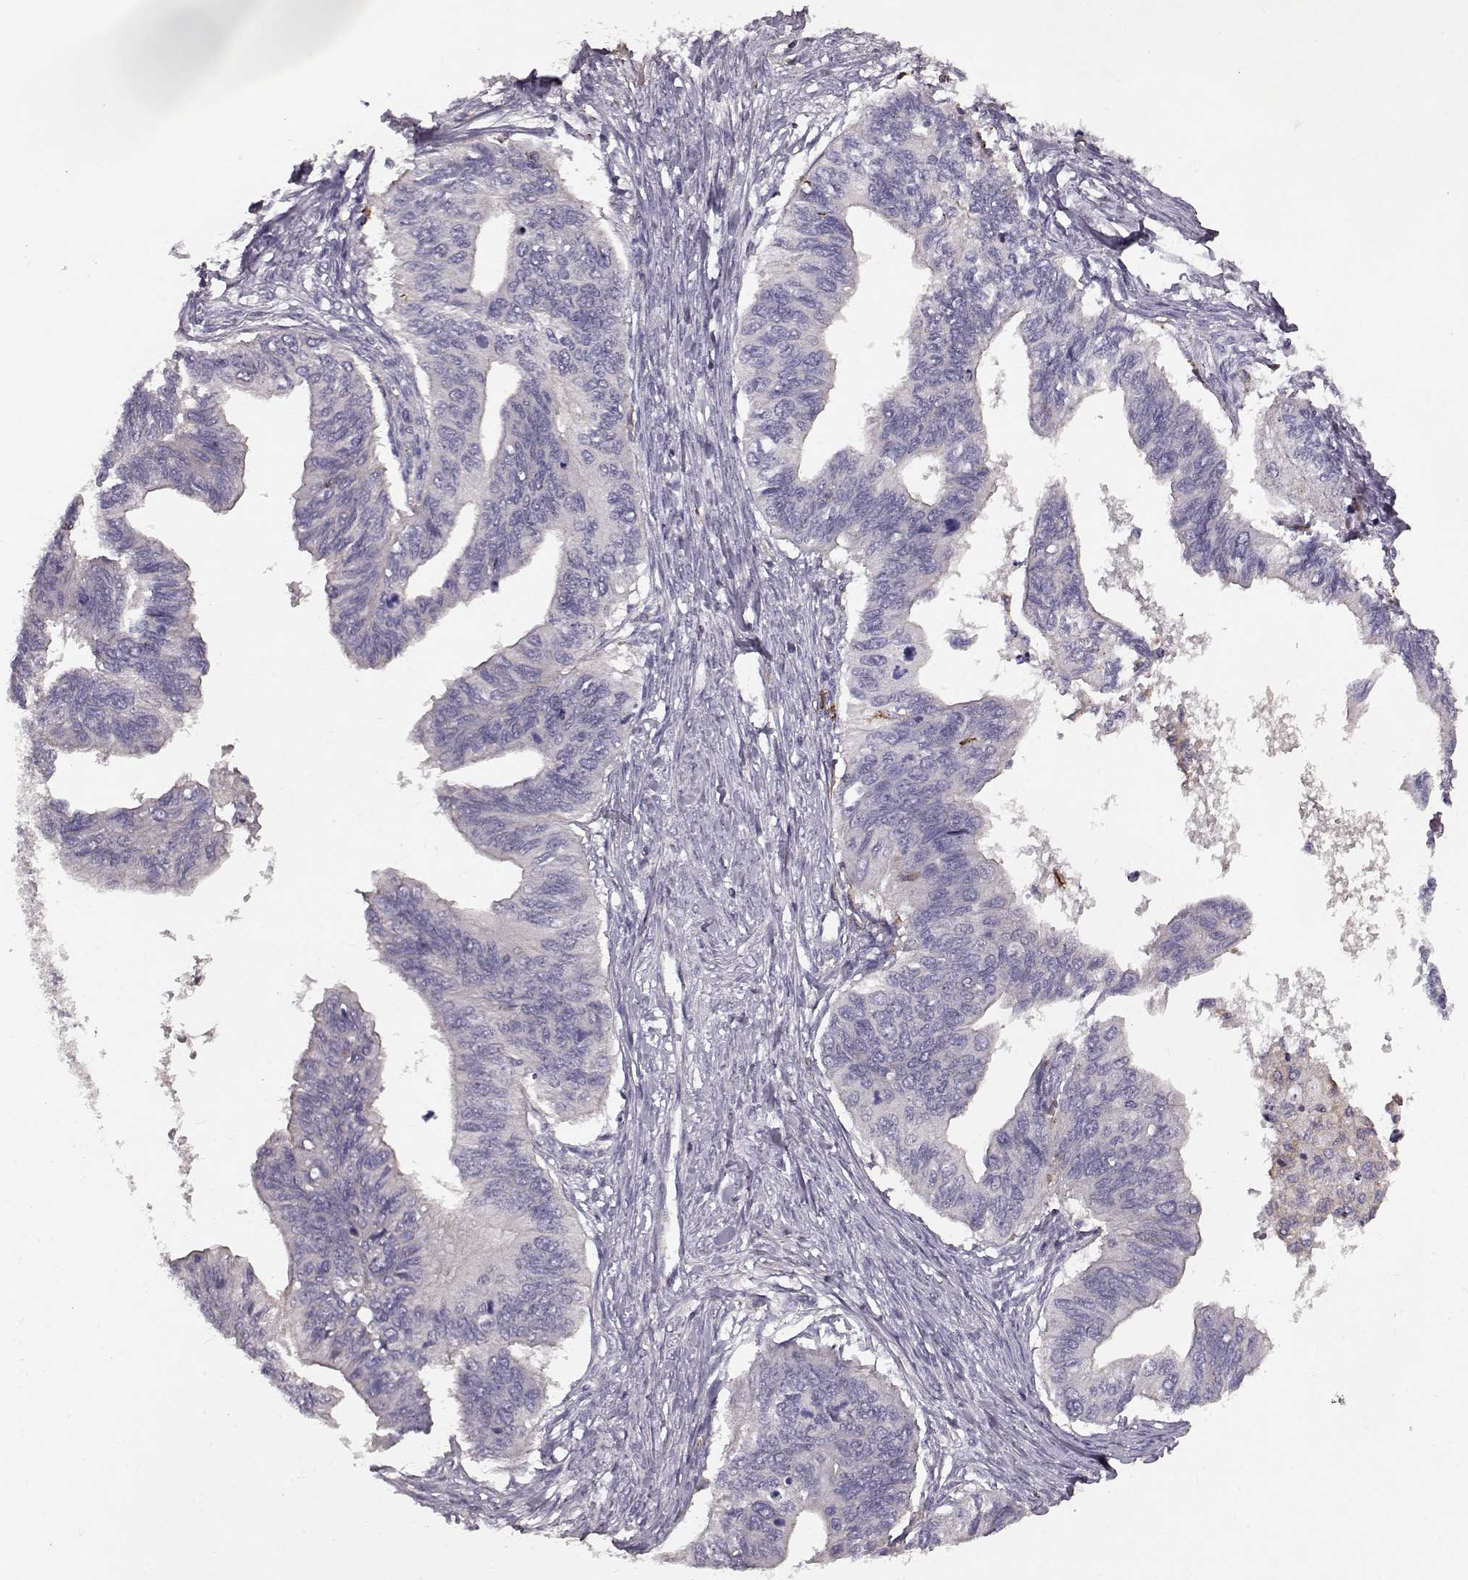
{"staining": {"intensity": "negative", "quantity": "none", "location": "none"}, "tissue": "ovarian cancer", "cell_type": "Tumor cells", "image_type": "cancer", "snomed": [{"axis": "morphology", "description": "Cystadenocarcinoma, mucinous, NOS"}, {"axis": "topography", "description": "Ovary"}], "caption": "Tumor cells show no significant protein staining in mucinous cystadenocarcinoma (ovarian). (Stains: DAB (3,3'-diaminobenzidine) immunohistochemistry with hematoxylin counter stain, Microscopy: brightfield microscopy at high magnification).", "gene": "CCNF", "patient": {"sex": "female", "age": 76}}